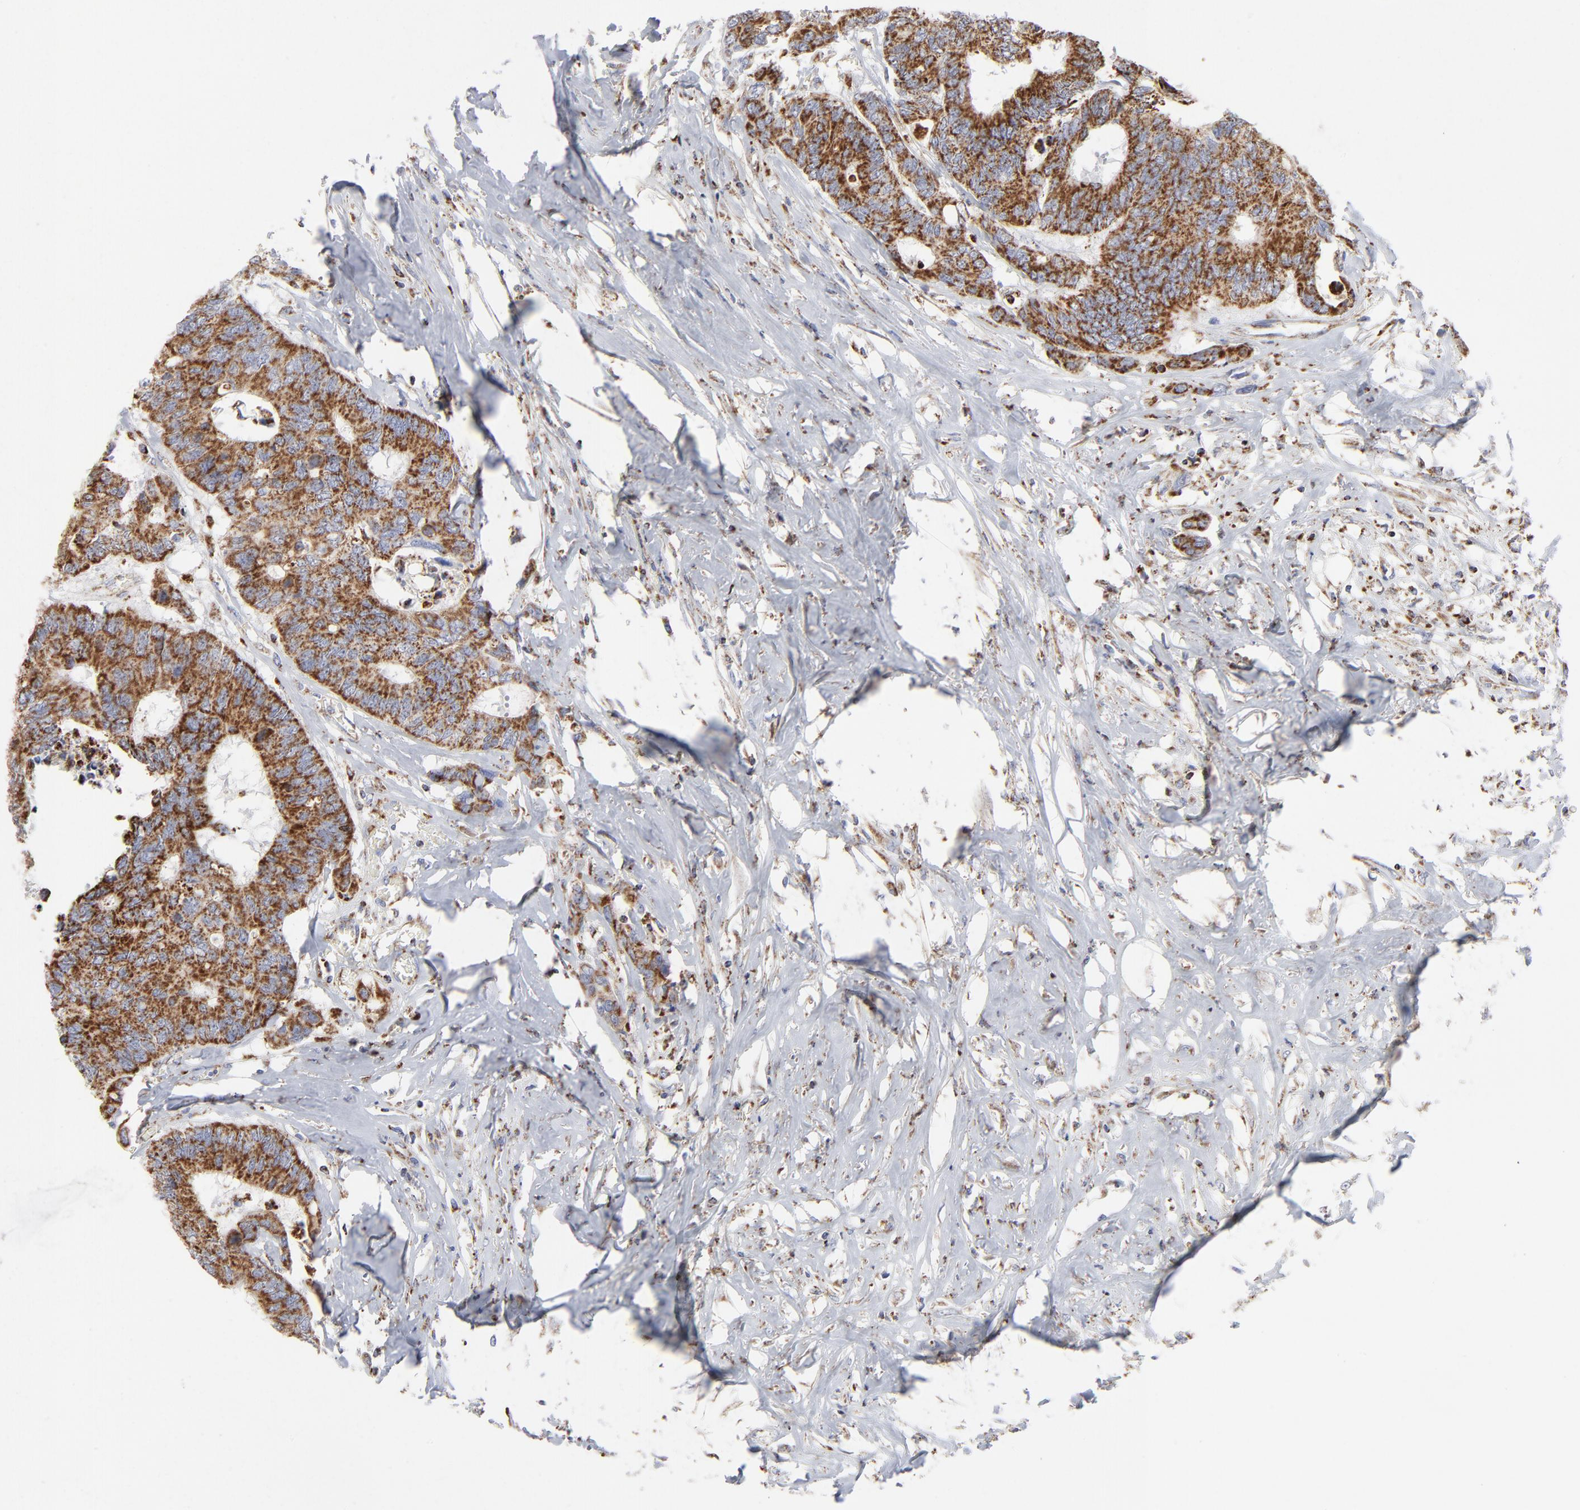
{"staining": {"intensity": "strong", "quantity": ">75%", "location": "cytoplasmic/membranous"}, "tissue": "colorectal cancer", "cell_type": "Tumor cells", "image_type": "cancer", "snomed": [{"axis": "morphology", "description": "Adenocarcinoma, NOS"}, {"axis": "topography", "description": "Rectum"}], "caption": "Protein expression analysis of human colorectal adenocarcinoma reveals strong cytoplasmic/membranous expression in approximately >75% of tumor cells.", "gene": "ASB3", "patient": {"sex": "male", "age": 55}}